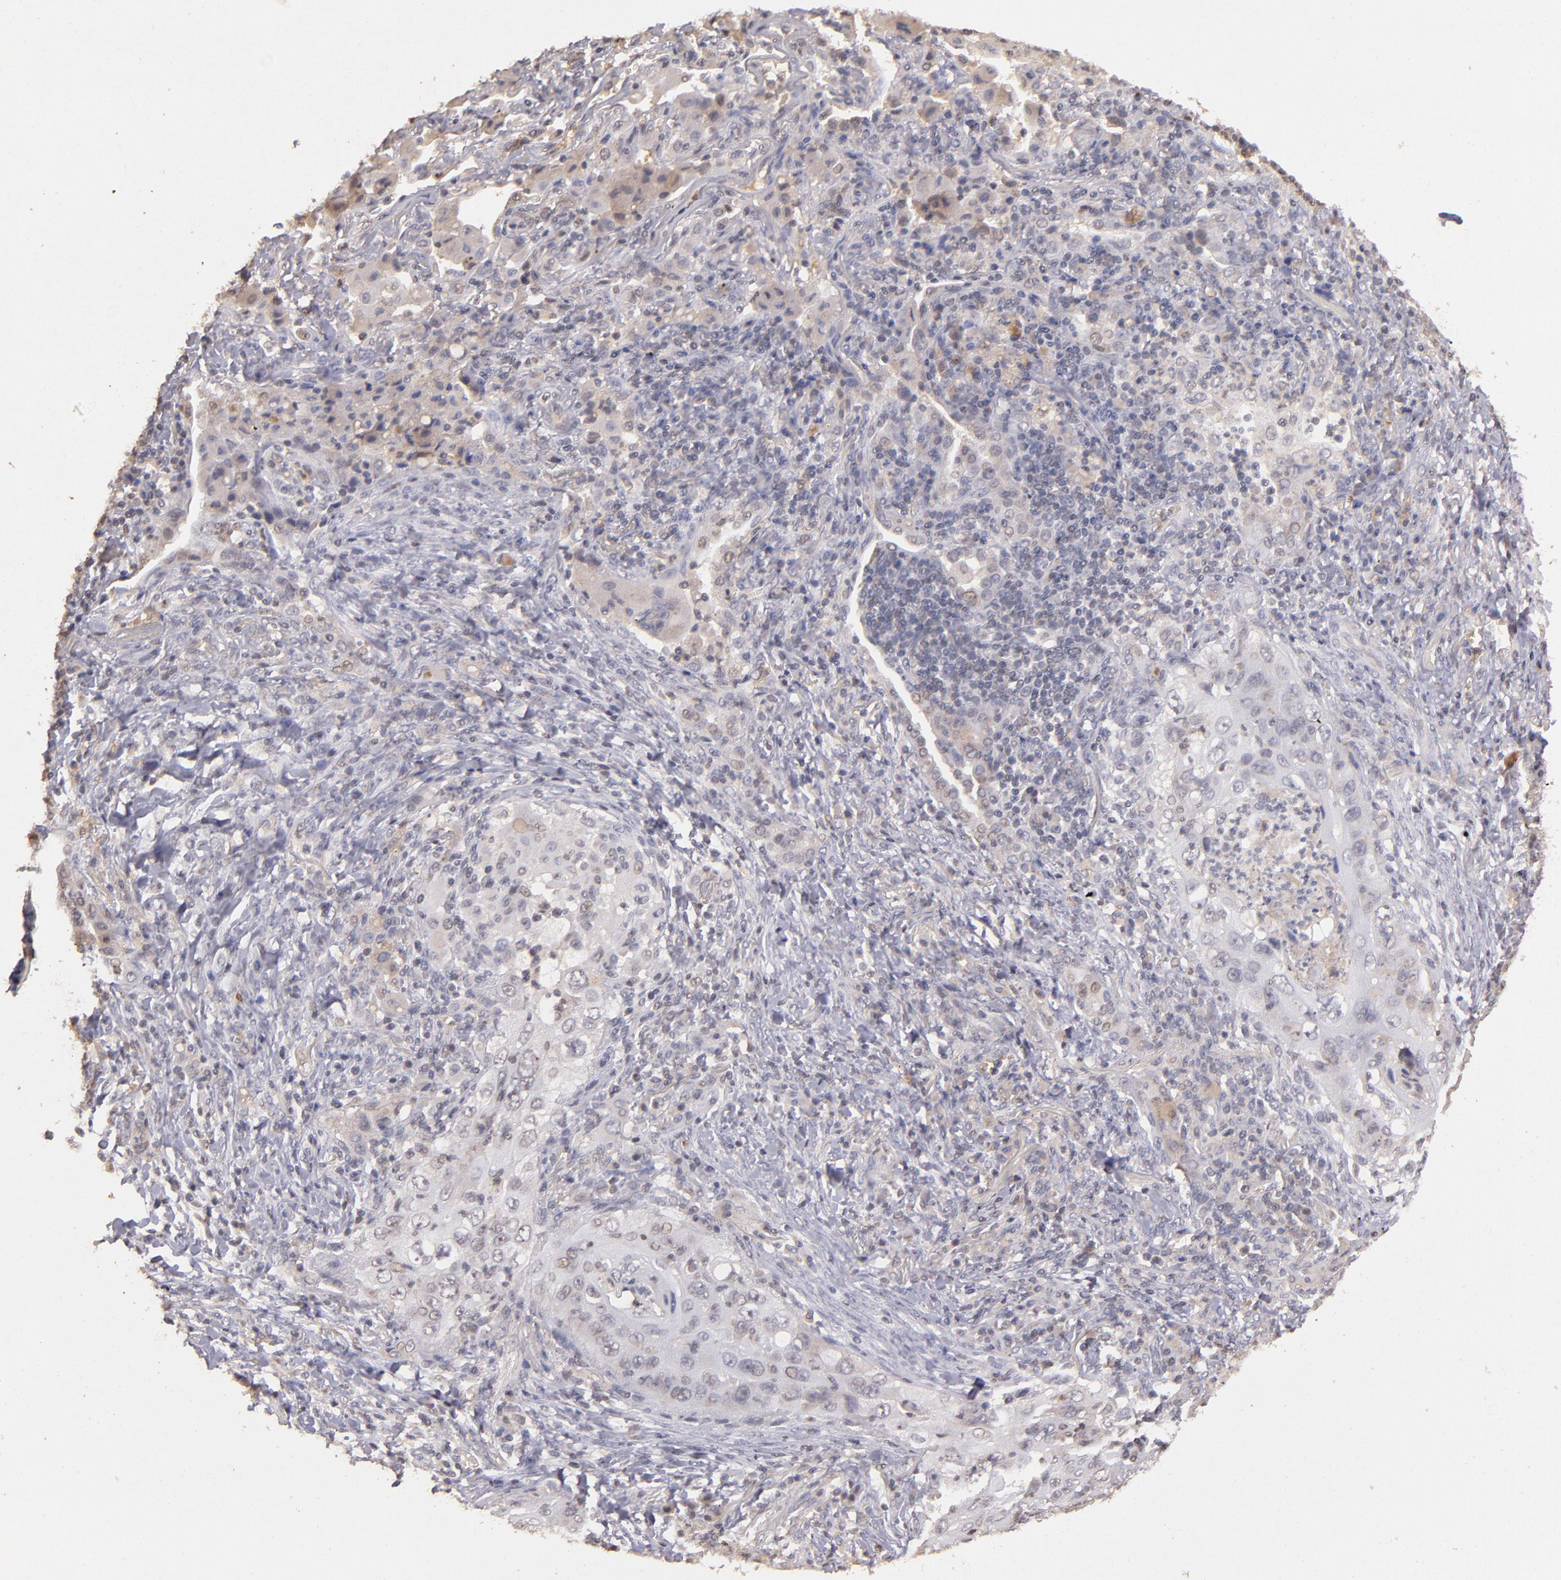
{"staining": {"intensity": "weak", "quantity": "25%-75%", "location": "cytoplasmic/membranous"}, "tissue": "lung cancer", "cell_type": "Tumor cells", "image_type": "cancer", "snomed": [{"axis": "morphology", "description": "Squamous cell carcinoma, NOS"}, {"axis": "topography", "description": "Lung"}], "caption": "Weak cytoplasmic/membranous positivity for a protein is identified in about 25%-75% of tumor cells of lung squamous cell carcinoma using immunohistochemistry (IHC).", "gene": "SERPINC1", "patient": {"sex": "female", "age": 67}}